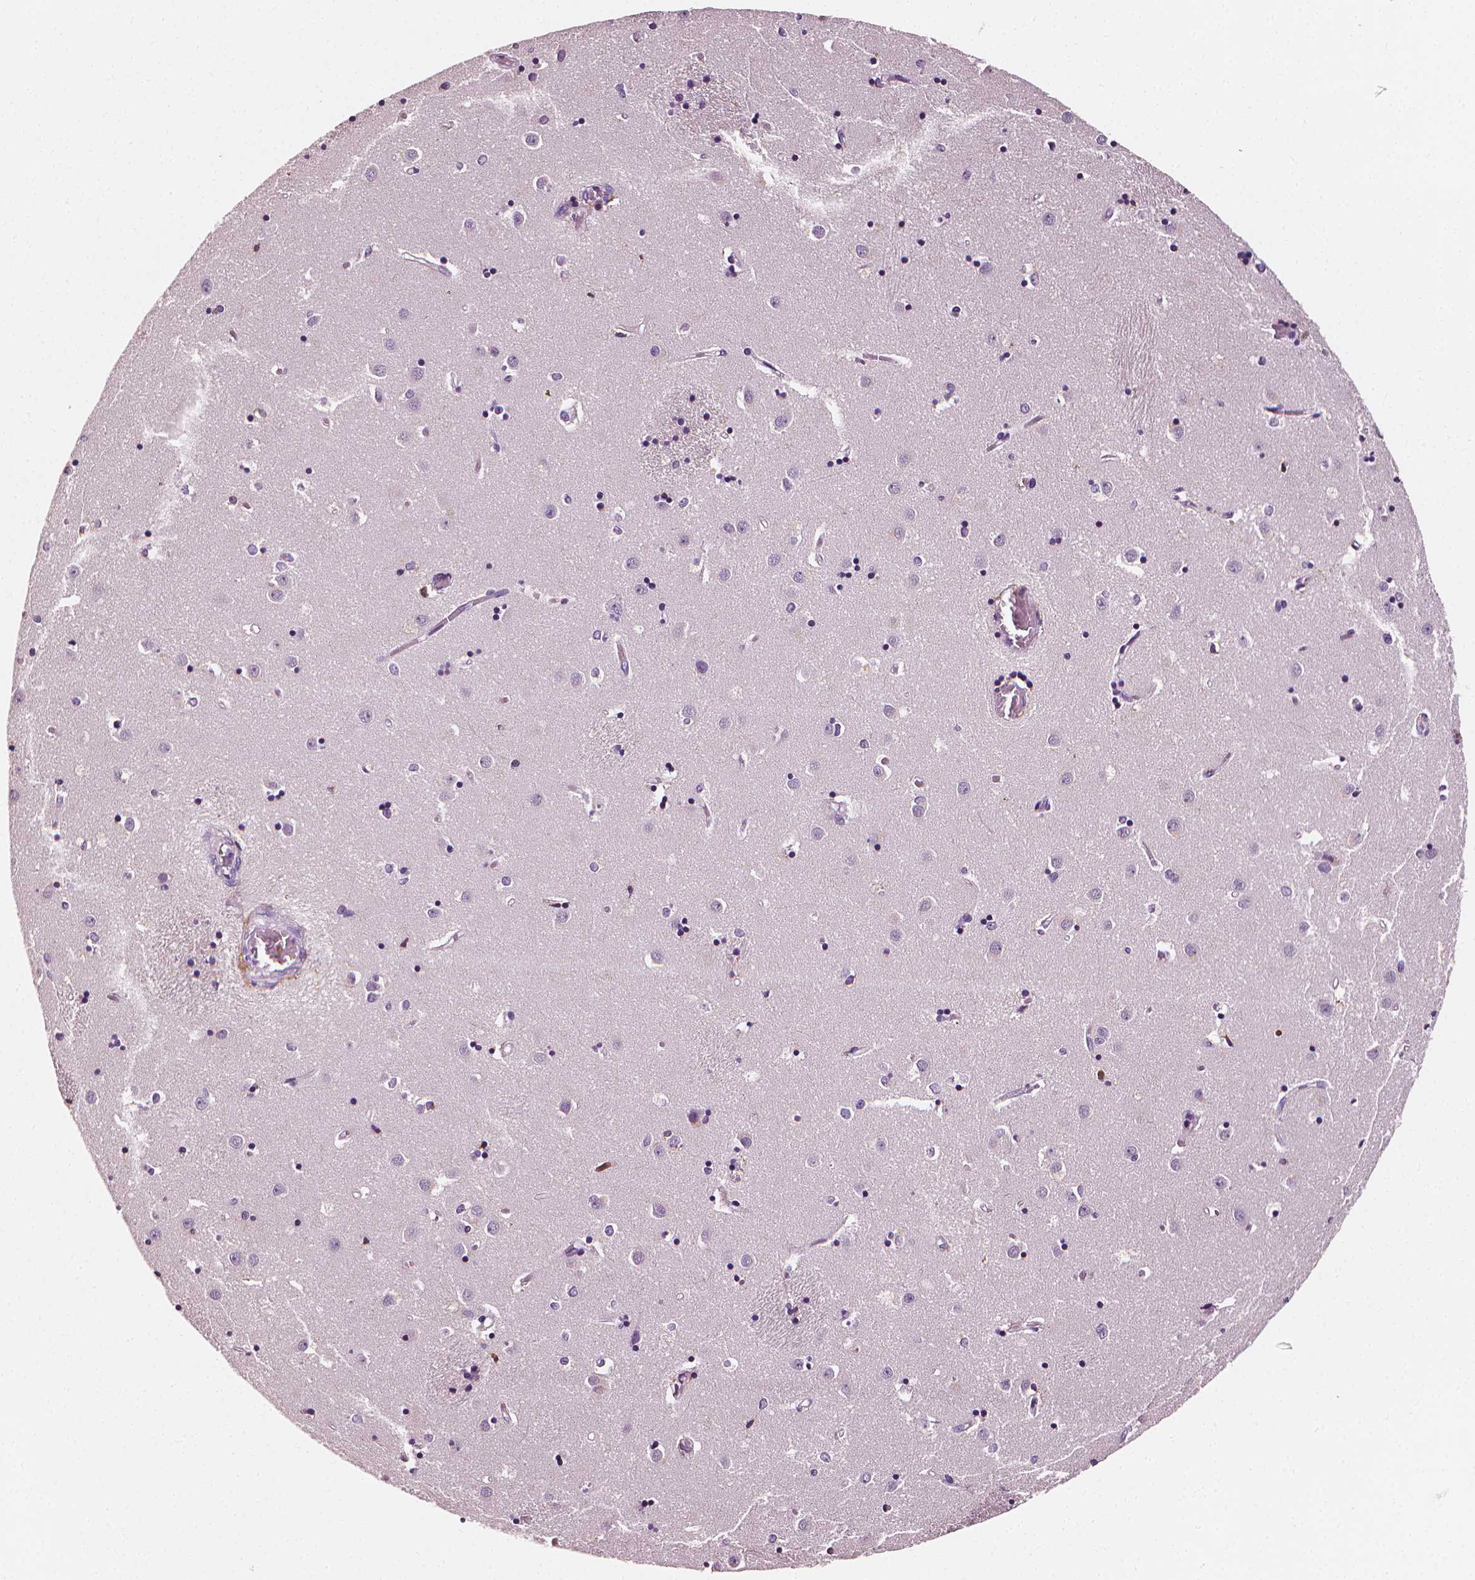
{"staining": {"intensity": "weak", "quantity": "<25%", "location": "cytoplasmic/membranous"}, "tissue": "caudate", "cell_type": "Glial cells", "image_type": "normal", "snomed": [{"axis": "morphology", "description": "Normal tissue, NOS"}, {"axis": "topography", "description": "Lateral ventricle wall"}], "caption": "Immunohistochemical staining of normal caudate reveals no significant staining in glial cells.", "gene": "PTPRC", "patient": {"sex": "male", "age": 54}}